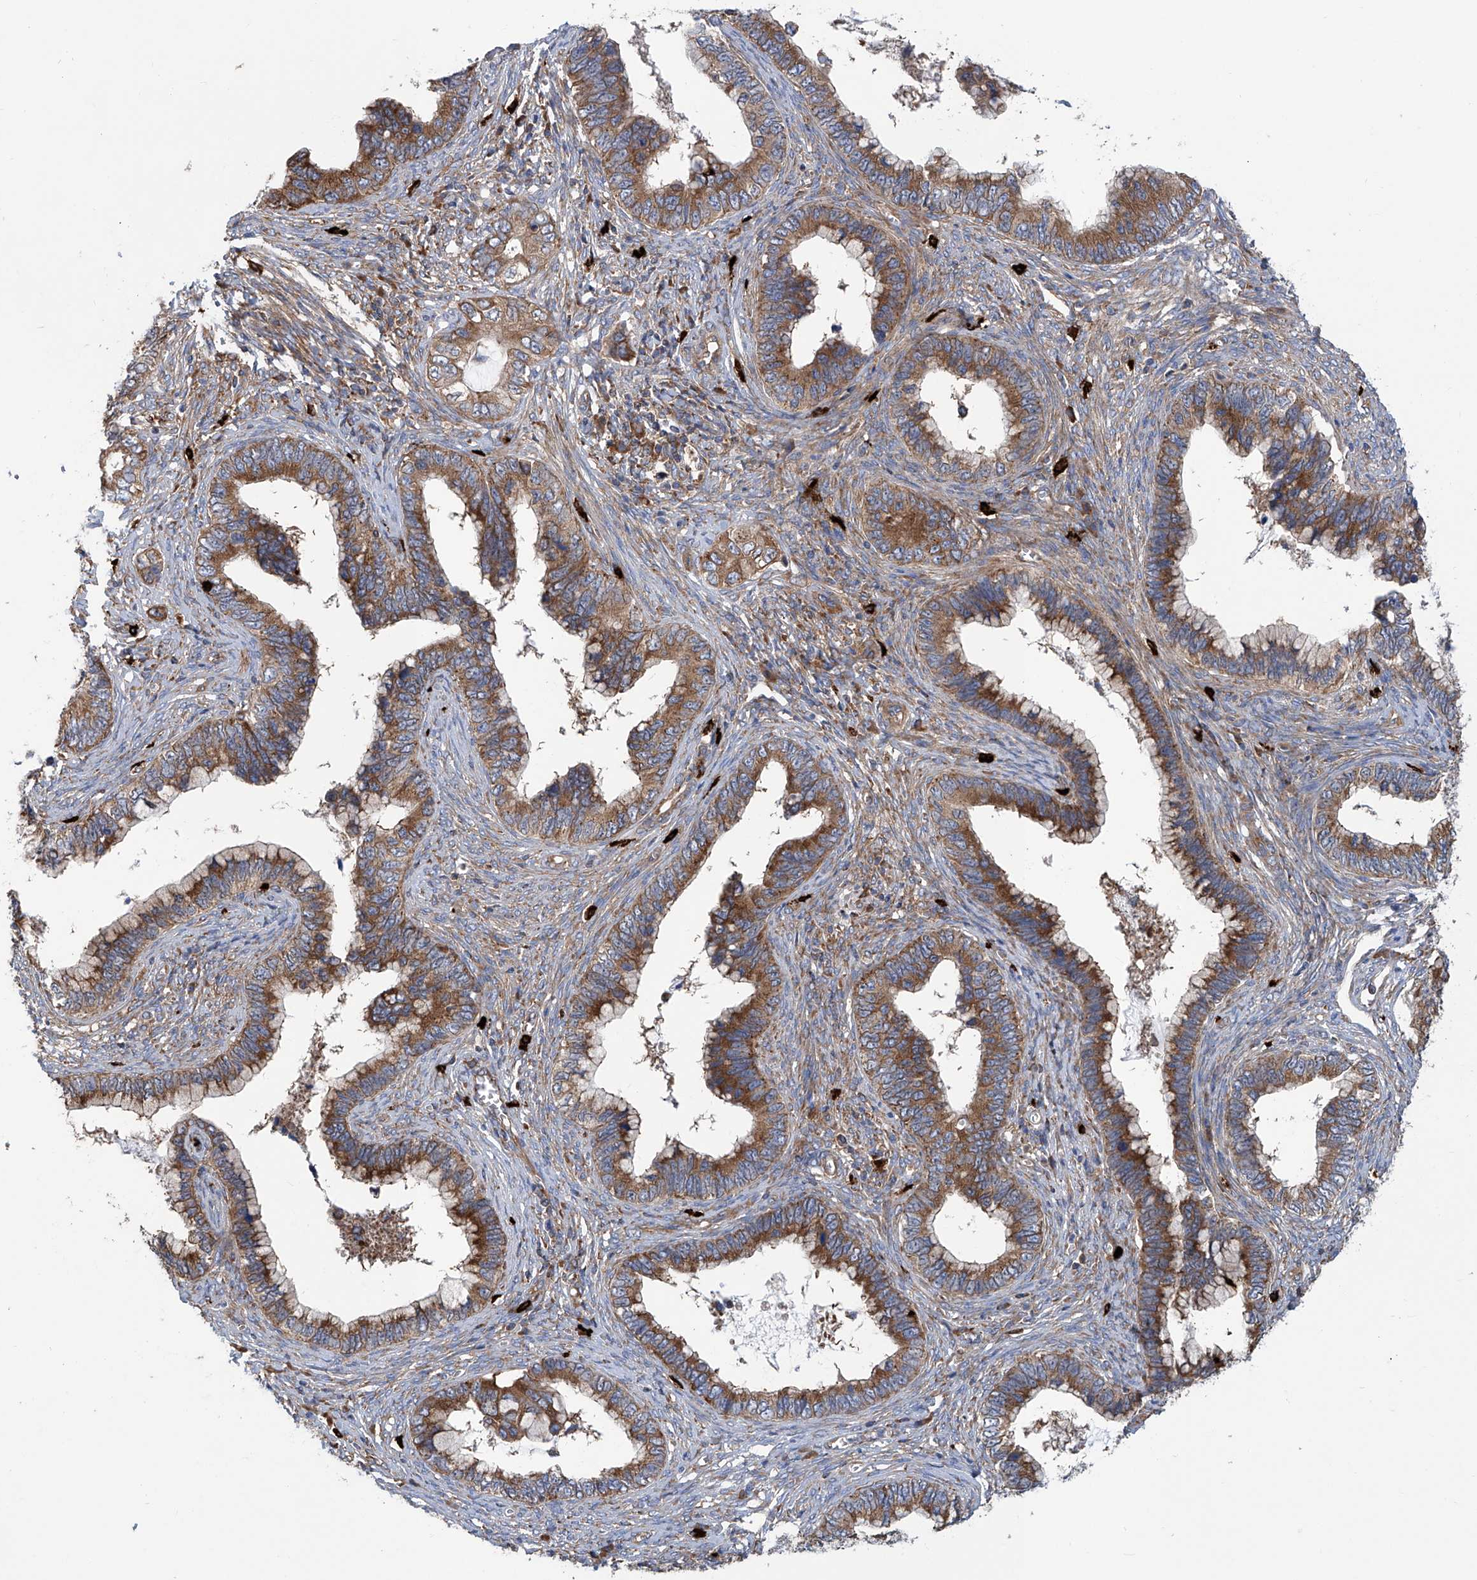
{"staining": {"intensity": "strong", "quantity": ">75%", "location": "cytoplasmic/membranous"}, "tissue": "cervical cancer", "cell_type": "Tumor cells", "image_type": "cancer", "snomed": [{"axis": "morphology", "description": "Adenocarcinoma, NOS"}, {"axis": "topography", "description": "Cervix"}], "caption": "Immunohistochemistry (DAB (3,3'-diaminobenzidine)) staining of cervical cancer shows strong cytoplasmic/membranous protein positivity in approximately >75% of tumor cells.", "gene": "SENP2", "patient": {"sex": "female", "age": 44}}